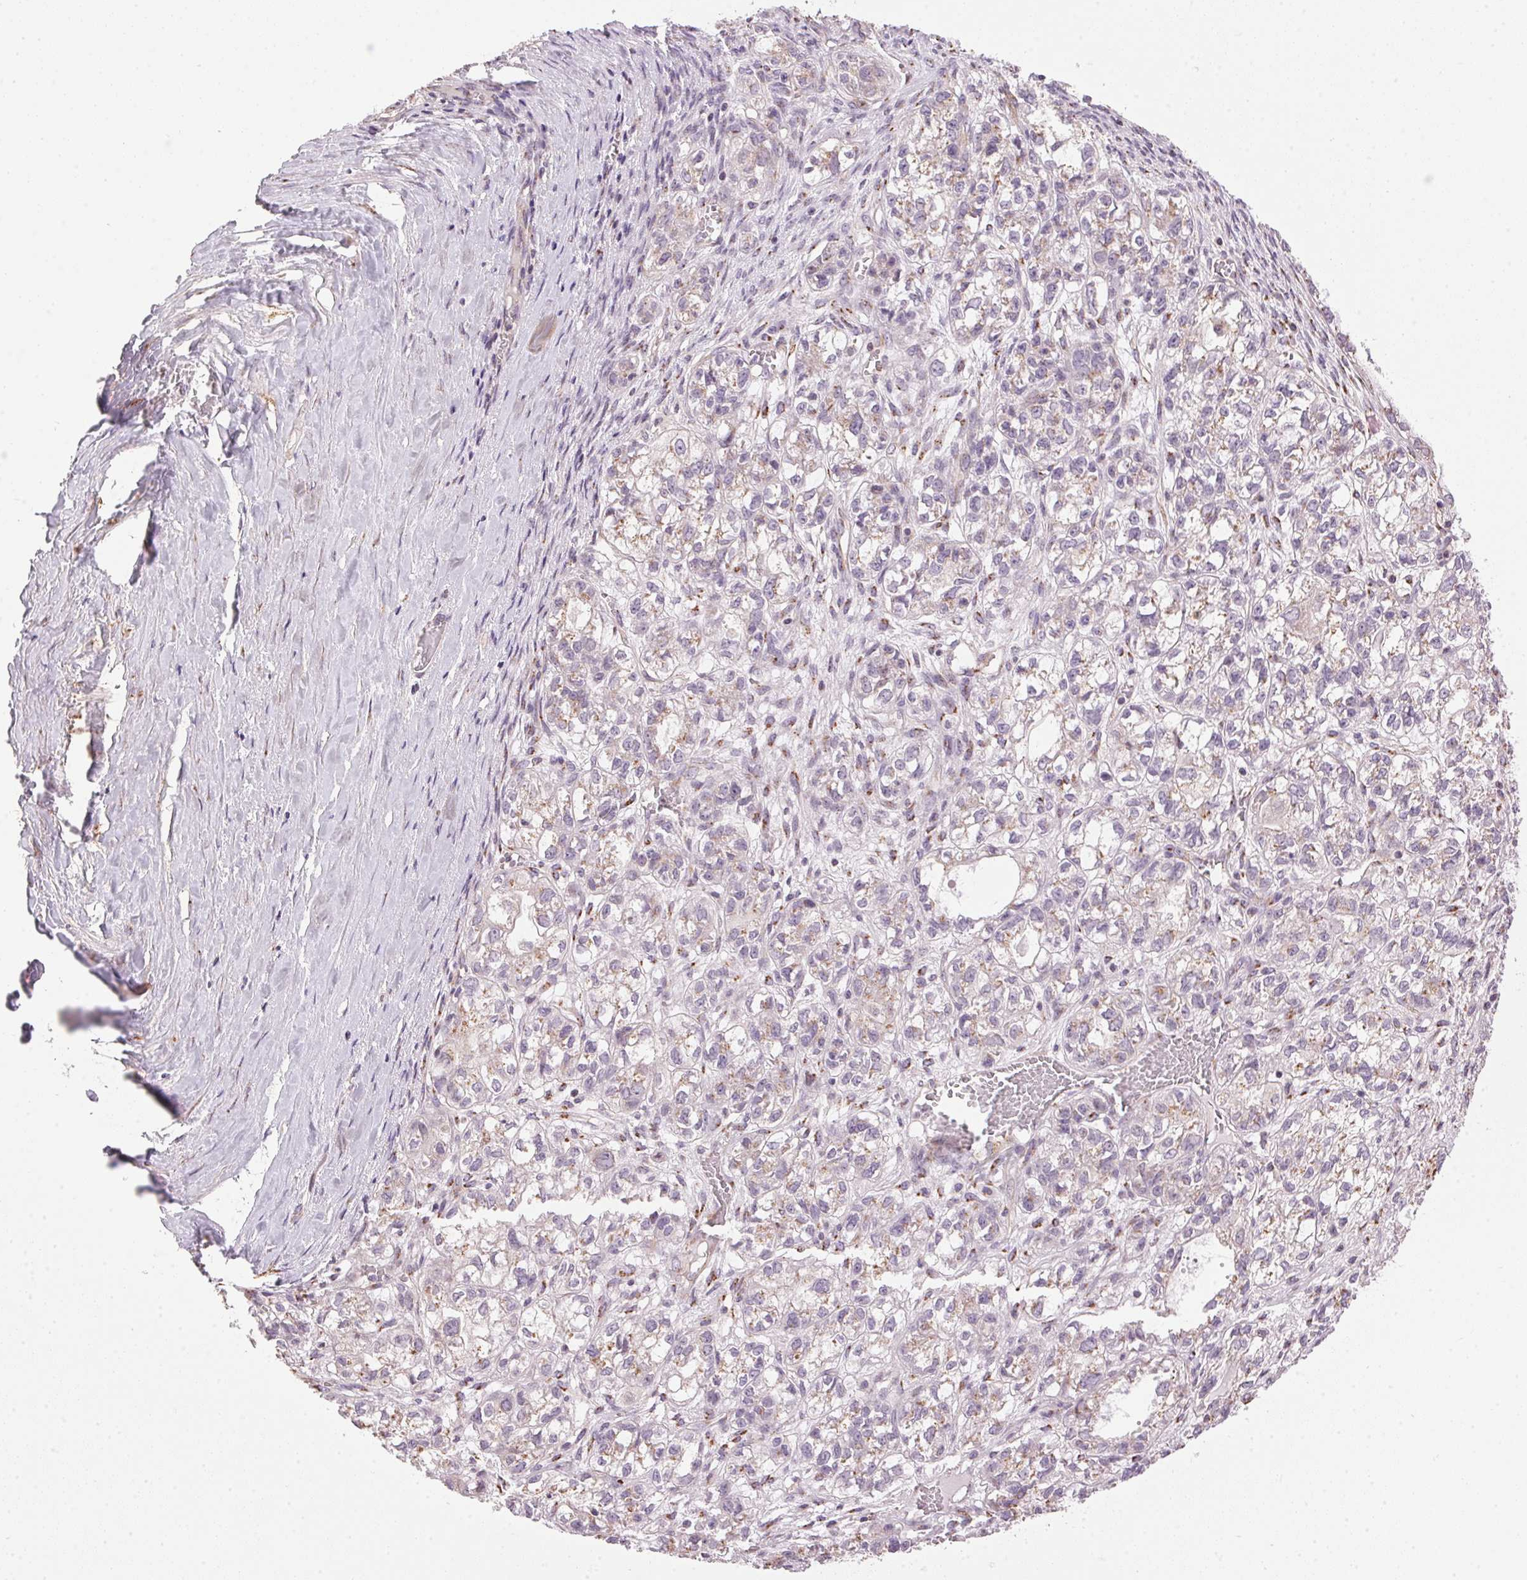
{"staining": {"intensity": "moderate", "quantity": "<25%", "location": "cytoplasmic/membranous"}, "tissue": "ovarian cancer", "cell_type": "Tumor cells", "image_type": "cancer", "snomed": [{"axis": "morphology", "description": "Carcinoma, endometroid"}, {"axis": "topography", "description": "Ovary"}], "caption": "Protein expression analysis of human ovarian cancer (endometroid carcinoma) reveals moderate cytoplasmic/membranous positivity in approximately <25% of tumor cells. The staining is performed using DAB (3,3'-diaminobenzidine) brown chromogen to label protein expression. The nuclei are counter-stained blue using hematoxylin.", "gene": "GOLPH3", "patient": {"sex": "female", "age": 64}}